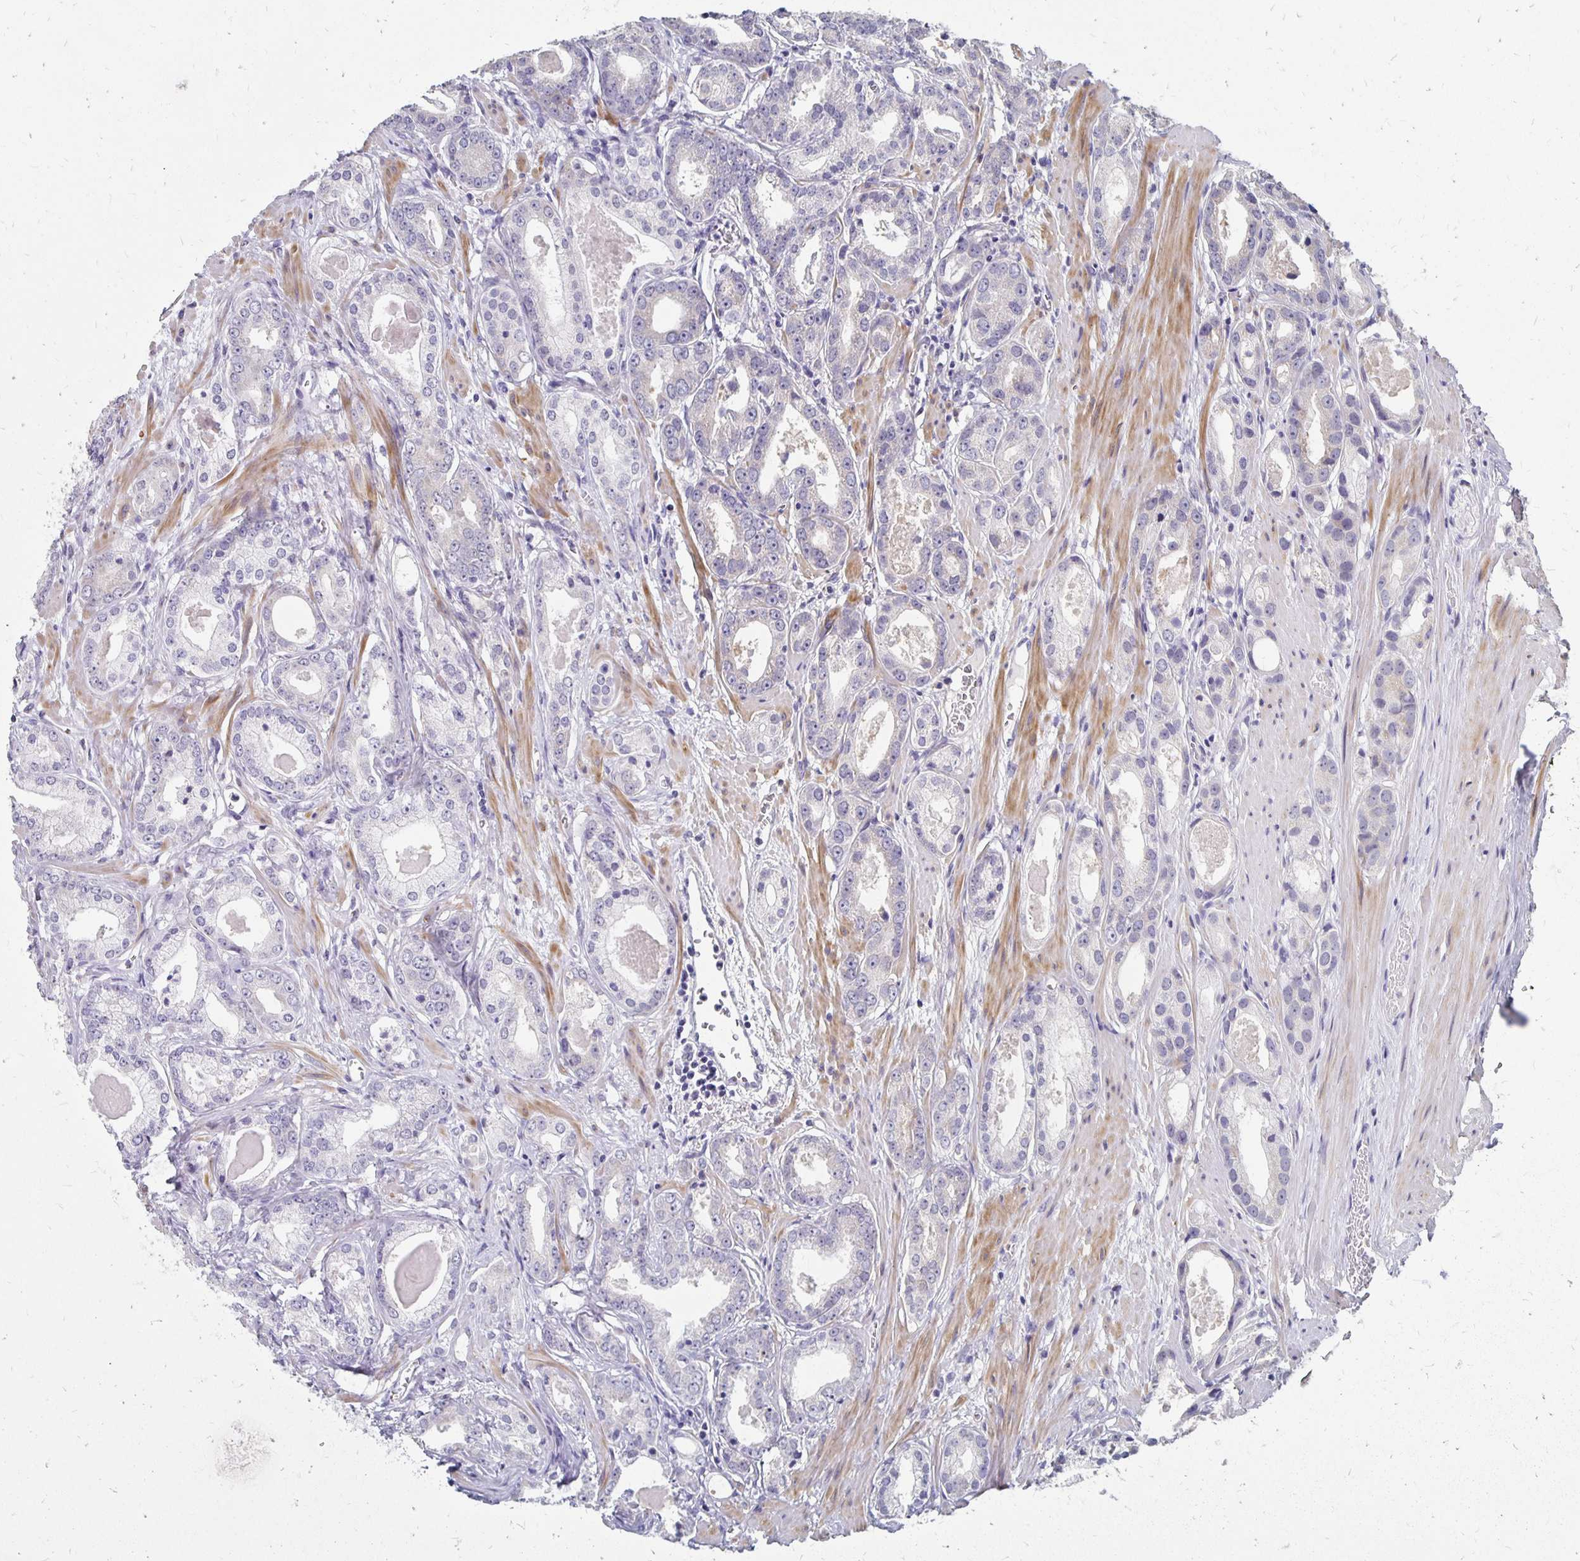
{"staining": {"intensity": "negative", "quantity": "none", "location": "none"}, "tissue": "prostate cancer", "cell_type": "Tumor cells", "image_type": "cancer", "snomed": [{"axis": "morphology", "description": "Adenocarcinoma, NOS"}, {"axis": "morphology", "description": "Adenocarcinoma, Low grade"}, {"axis": "topography", "description": "Prostate"}], "caption": "This histopathology image is of prostate cancer (low-grade adenocarcinoma) stained with immunohistochemistry to label a protein in brown with the nuclei are counter-stained blue. There is no positivity in tumor cells. Nuclei are stained in blue.", "gene": "ATOSB", "patient": {"sex": "male", "age": 64}}